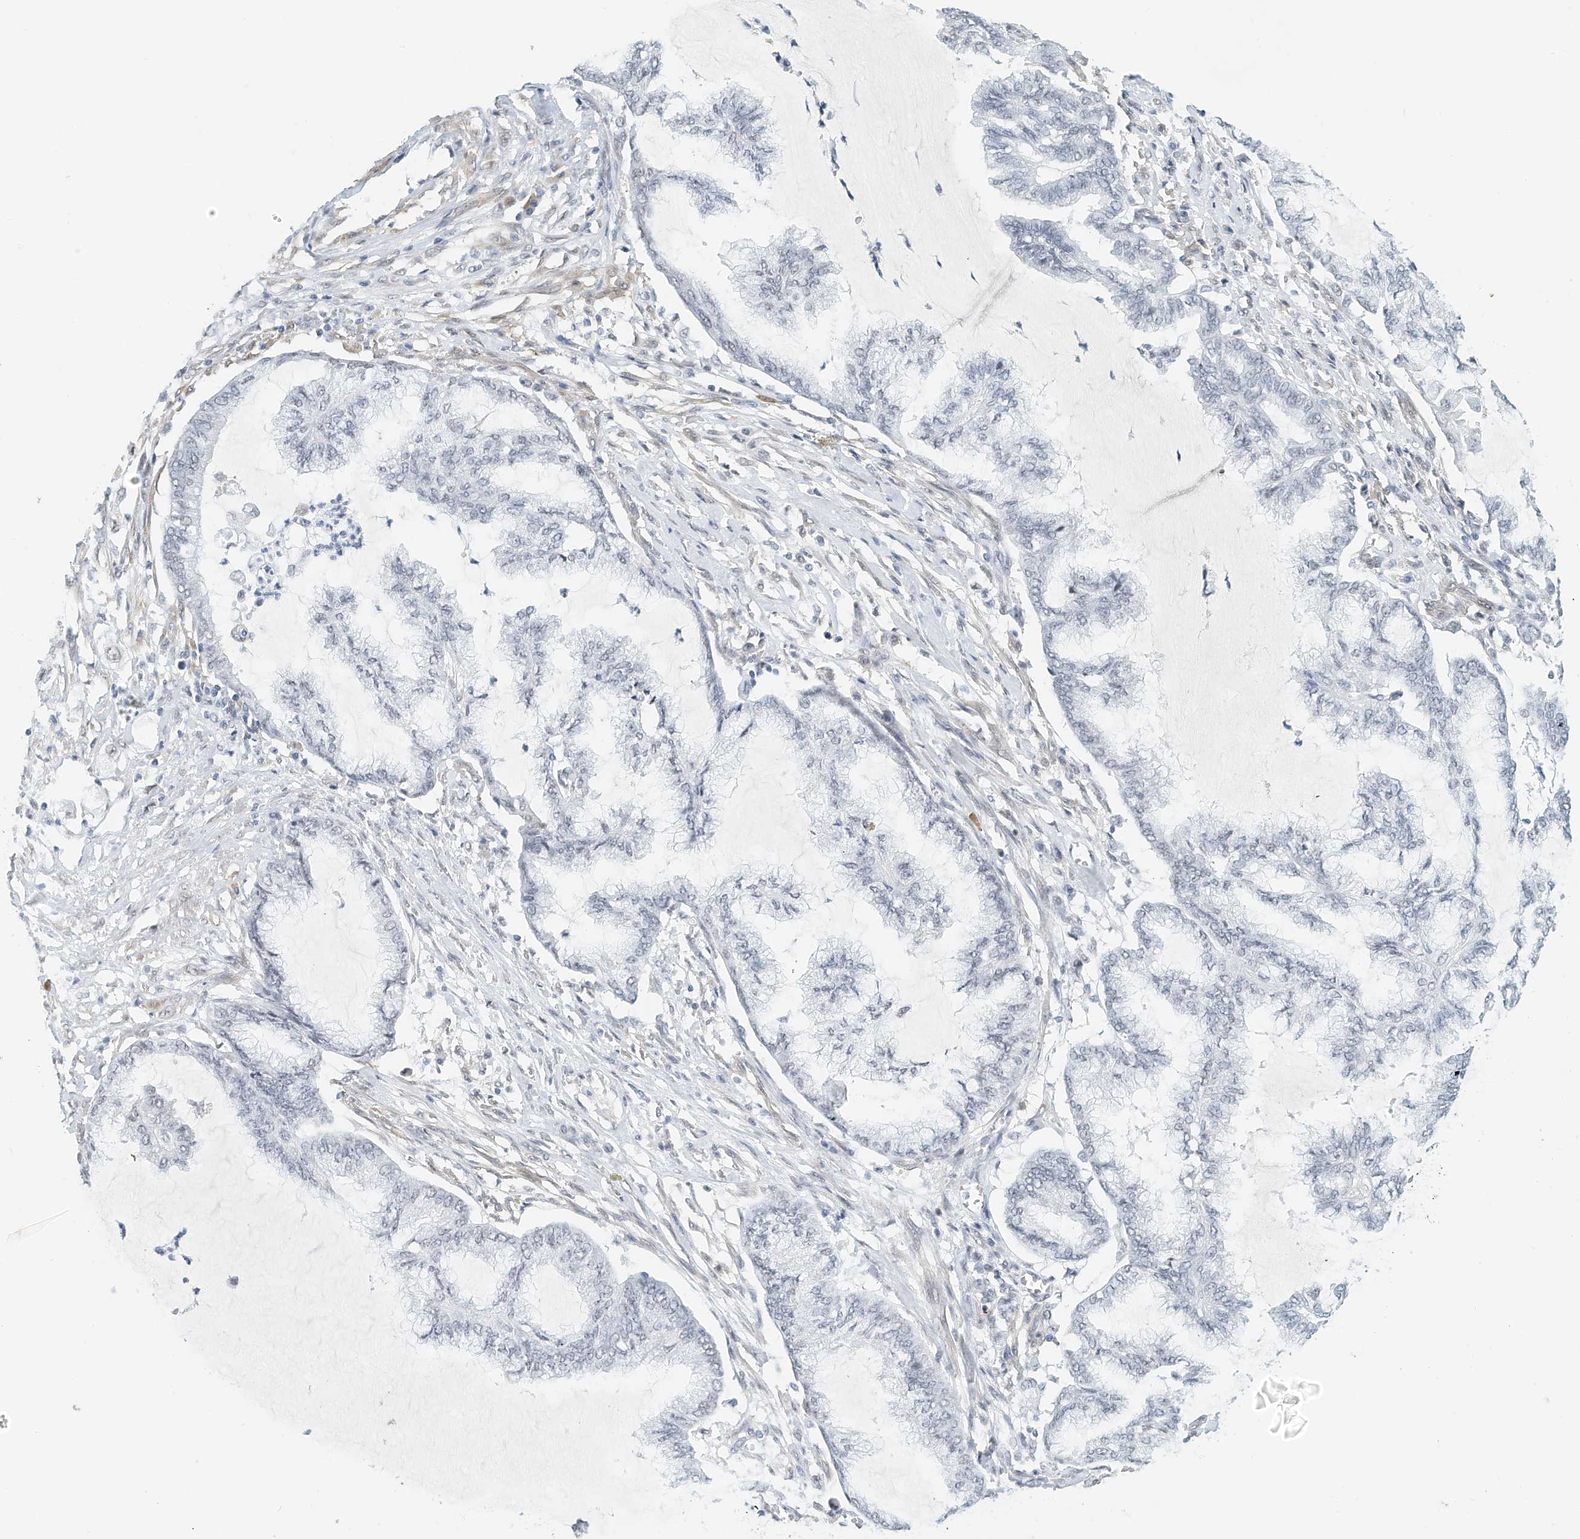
{"staining": {"intensity": "negative", "quantity": "none", "location": "none"}, "tissue": "endometrial cancer", "cell_type": "Tumor cells", "image_type": "cancer", "snomed": [{"axis": "morphology", "description": "Adenocarcinoma, NOS"}, {"axis": "topography", "description": "Endometrium"}], "caption": "Tumor cells are negative for protein expression in human endometrial cancer (adenocarcinoma).", "gene": "ARHGAP28", "patient": {"sex": "female", "age": 86}}